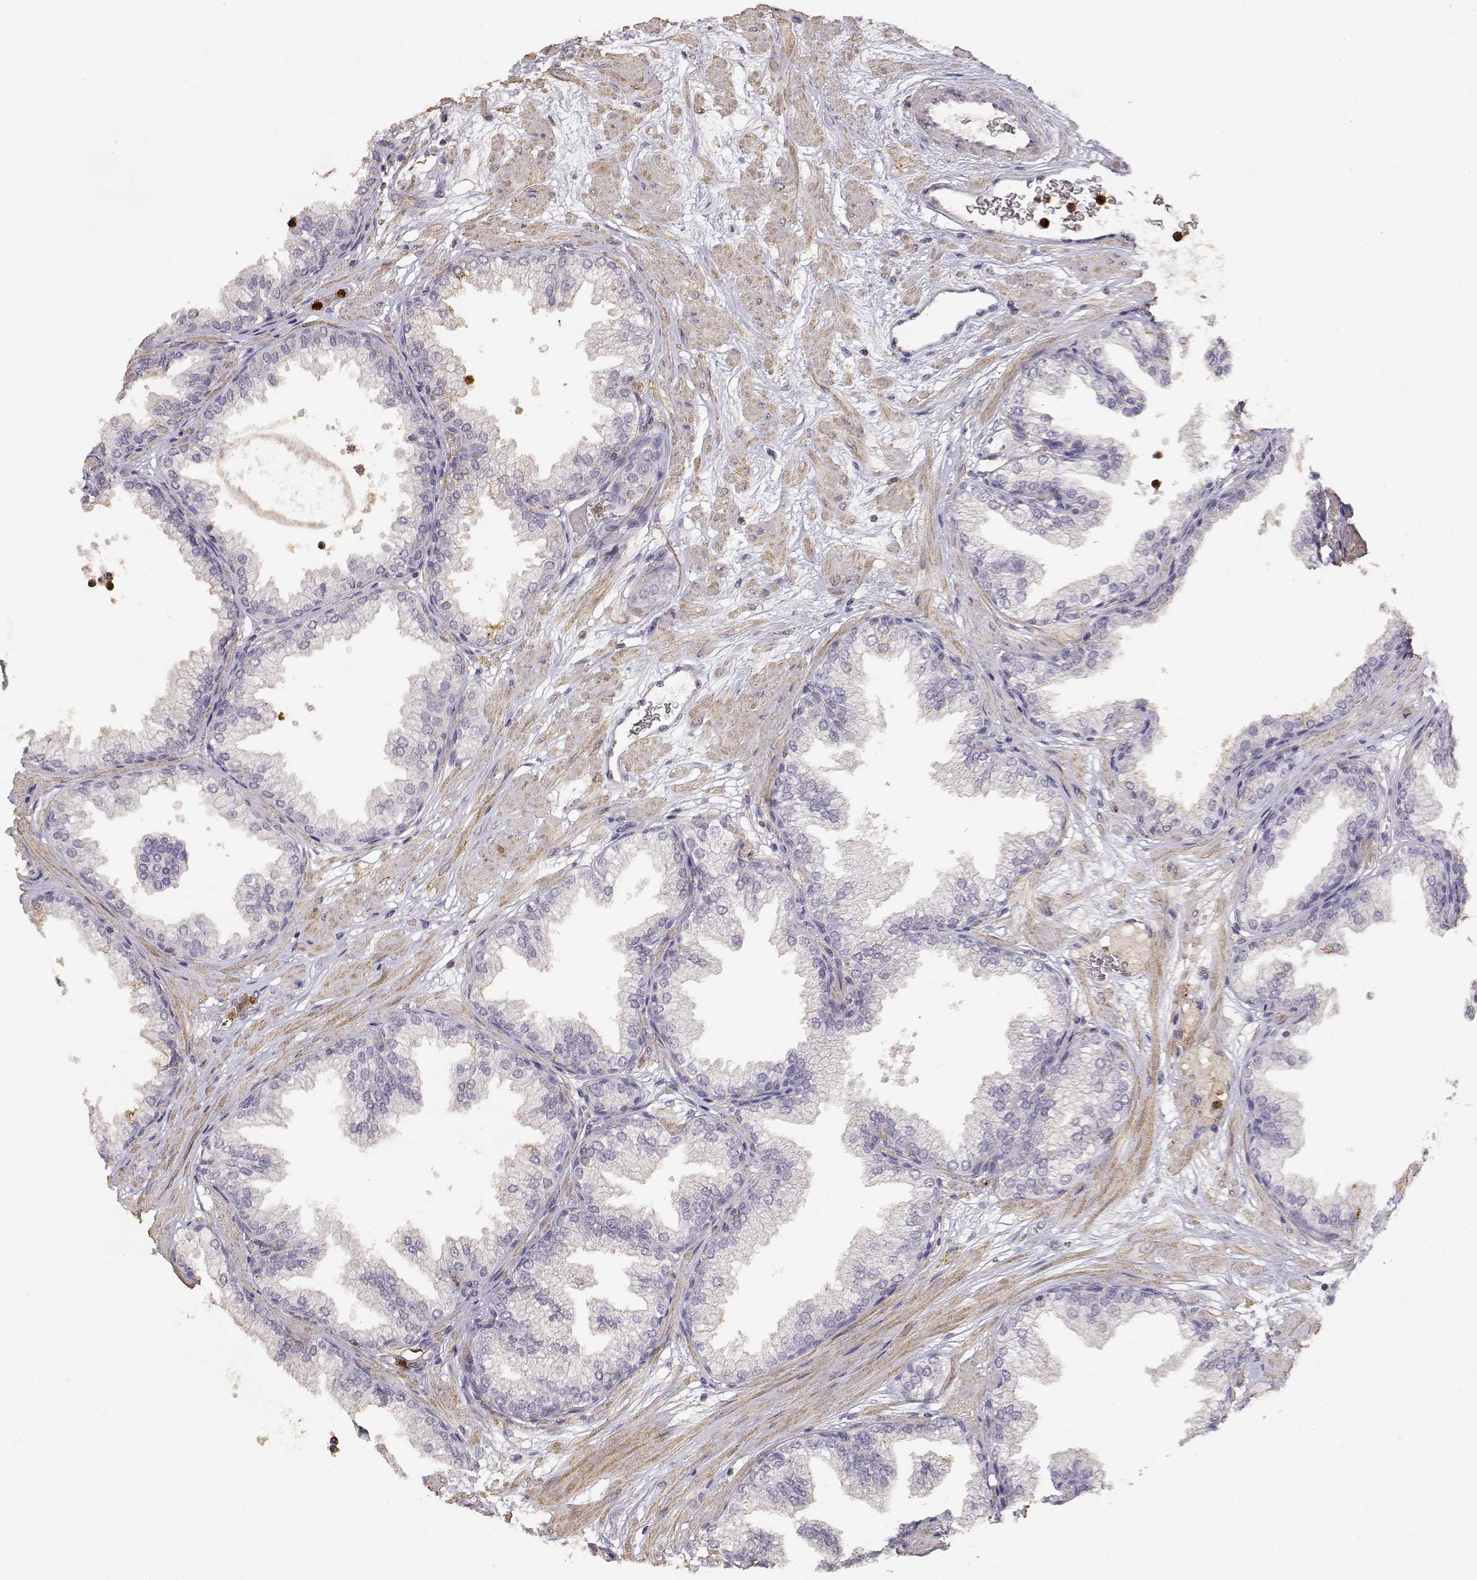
{"staining": {"intensity": "negative", "quantity": "none", "location": "none"}, "tissue": "prostate", "cell_type": "Glandular cells", "image_type": "normal", "snomed": [{"axis": "morphology", "description": "Normal tissue, NOS"}, {"axis": "topography", "description": "Prostate"}], "caption": "Immunohistochemistry (IHC) histopathology image of normal prostate: human prostate stained with DAB (3,3'-diaminobenzidine) demonstrates no significant protein staining in glandular cells.", "gene": "TNFRSF10C", "patient": {"sex": "male", "age": 37}}